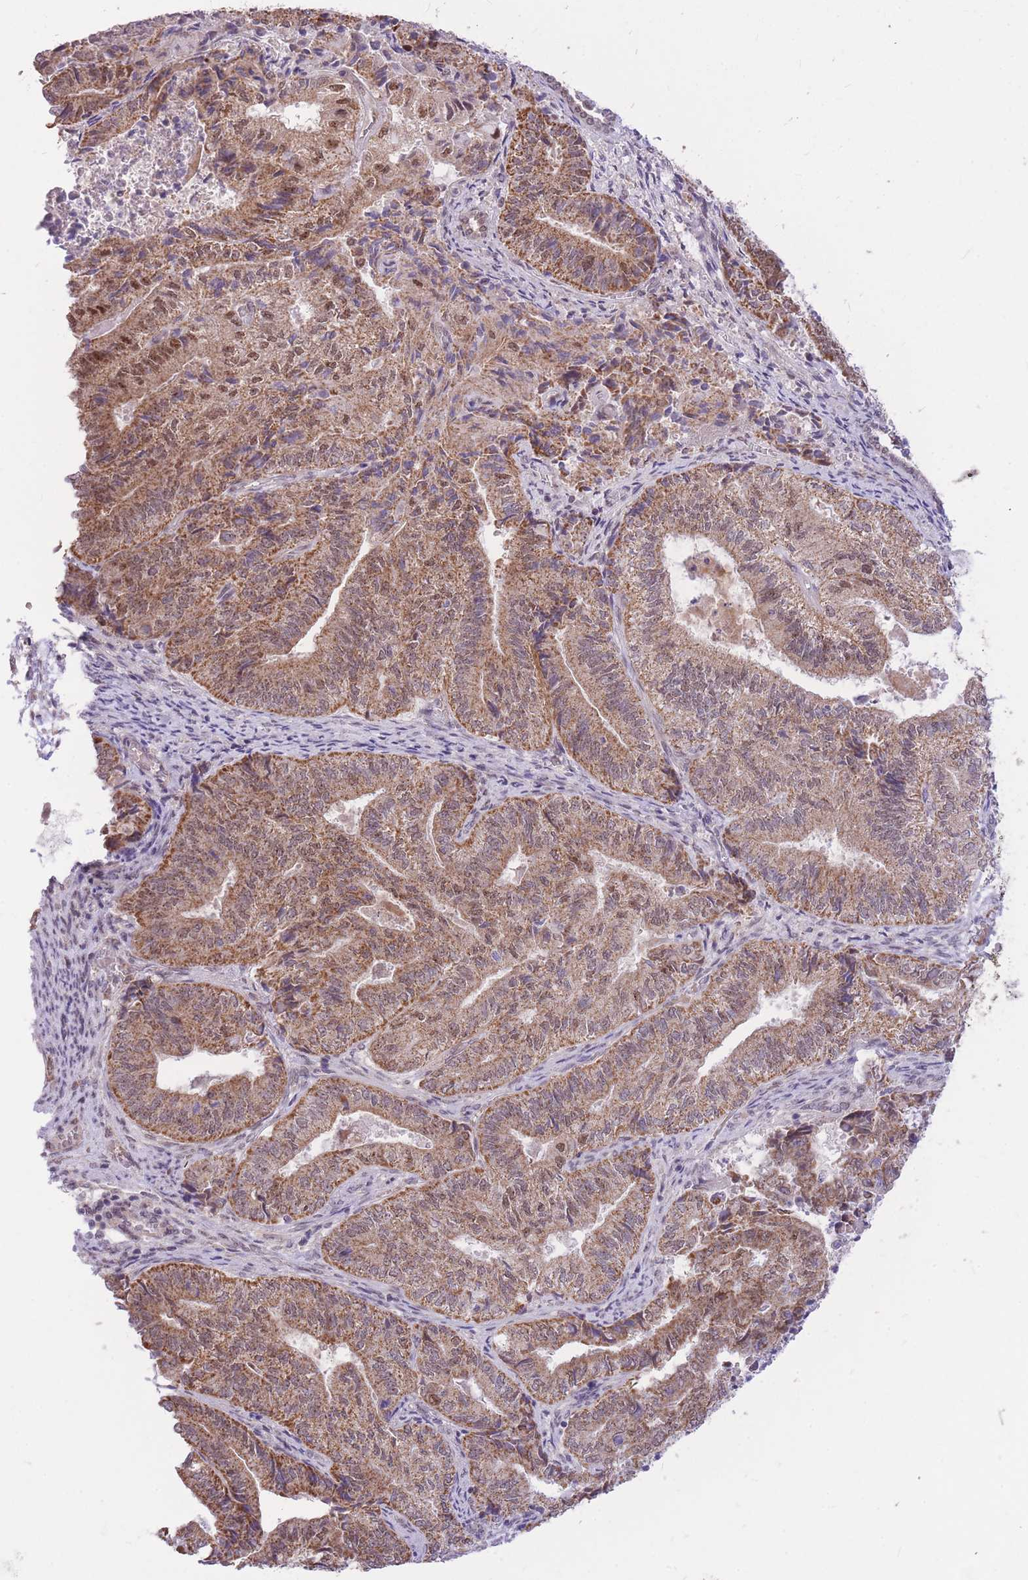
{"staining": {"intensity": "moderate", "quantity": ">75%", "location": "cytoplasmic/membranous"}, "tissue": "endometrial cancer", "cell_type": "Tumor cells", "image_type": "cancer", "snomed": [{"axis": "morphology", "description": "Adenocarcinoma, NOS"}, {"axis": "topography", "description": "Endometrium"}], "caption": "Endometrial cancer stained with IHC reveals moderate cytoplasmic/membranous staining in about >75% of tumor cells.", "gene": "MINDY2", "patient": {"sex": "female", "age": 80}}